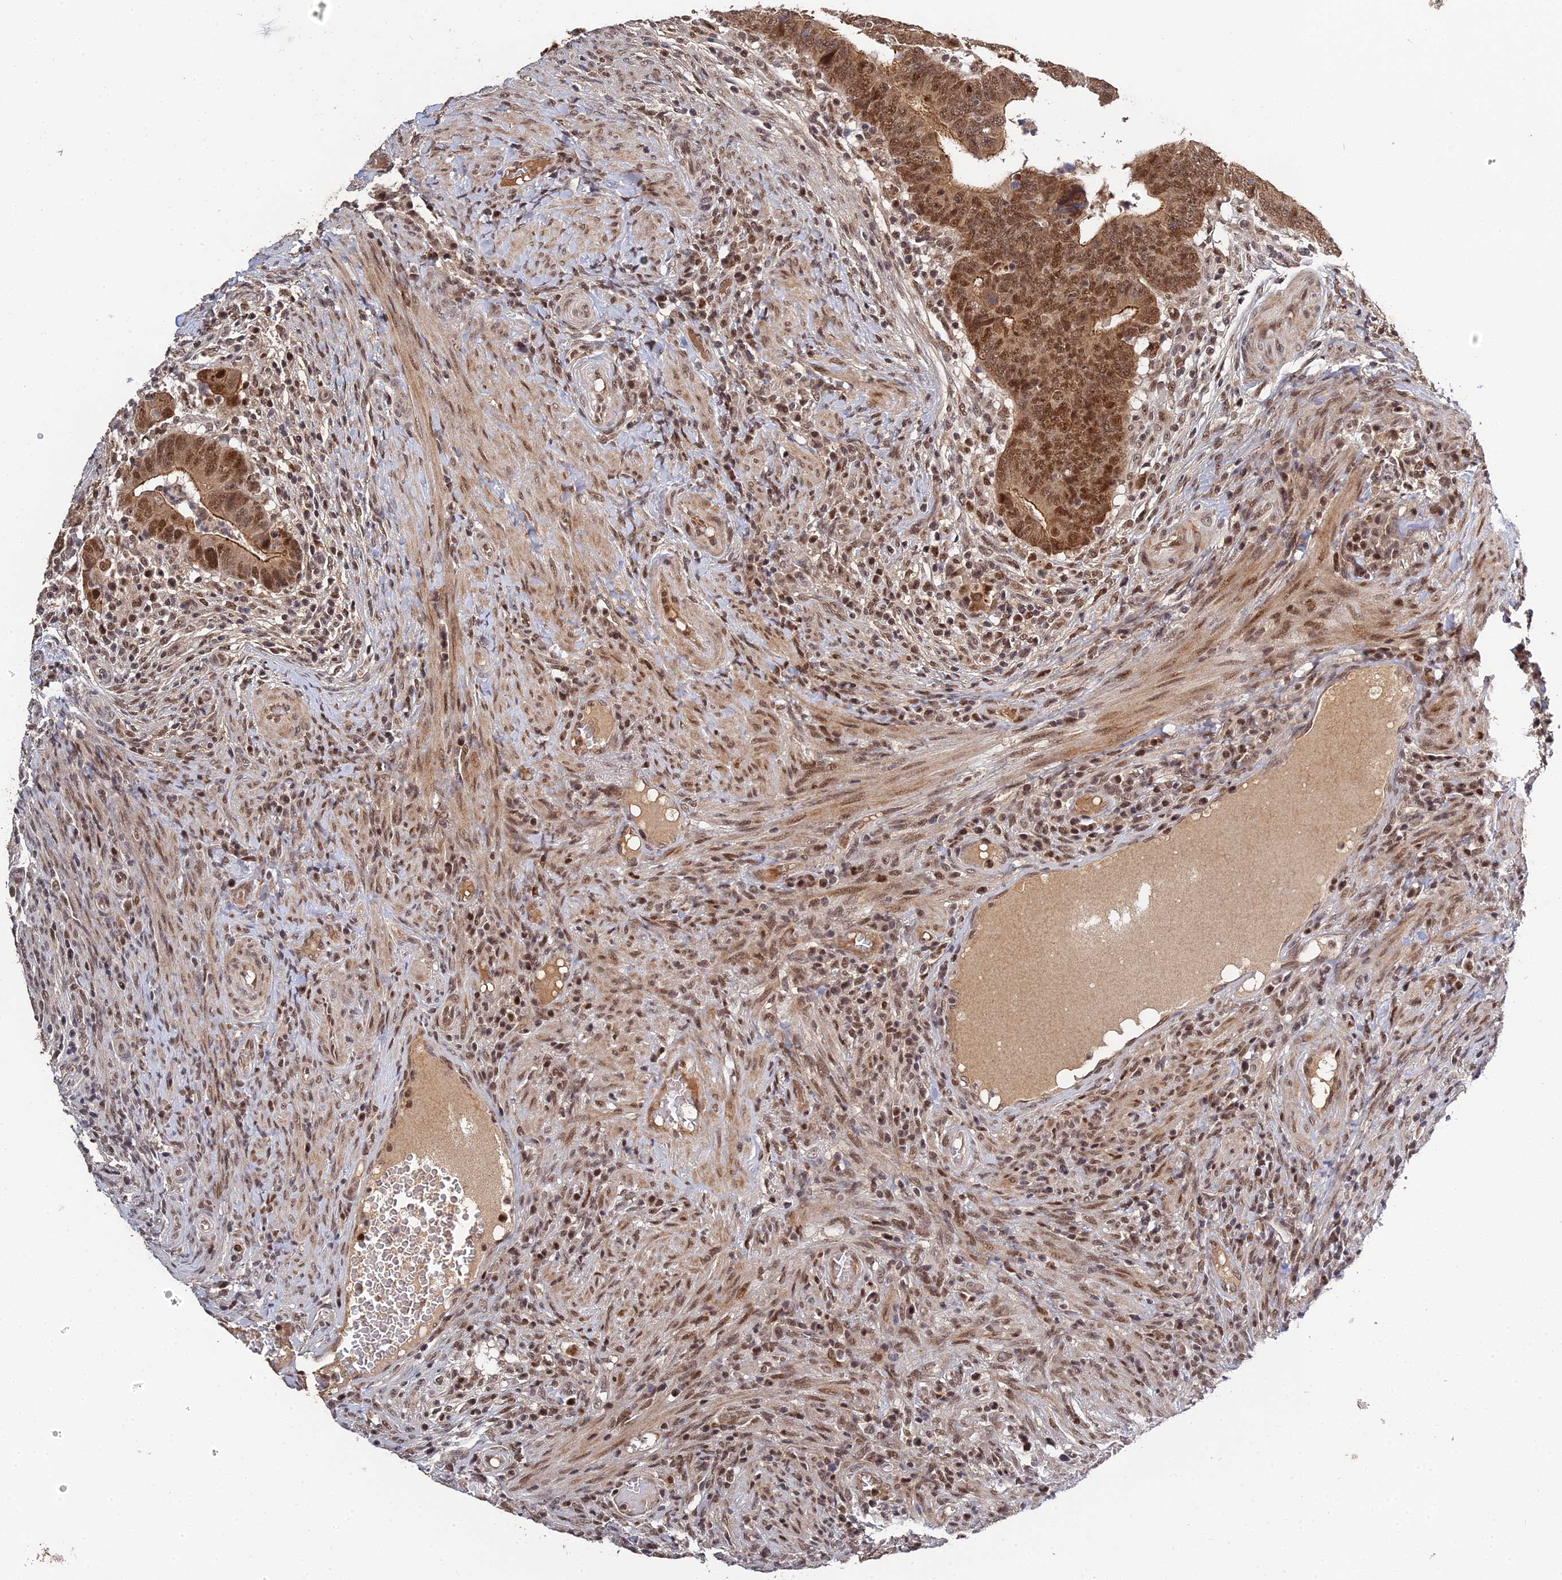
{"staining": {"intensity": "strong", "quantity": ">75%", "location": "cytoplasmic/membranous,nuclear"}, "tissue": "colorectal cancer", "cell_type": "Tumor cells", "image_type": "cancer", "snomed": [{"axis": "morphology", "description": "Normal tissue, NOS"}, {"axis": "morphology", "description": "Adenocarcinoma, NOS"}, {"axis": "topography", "description": "Rectum"}], "caption": "Immunohistochemistry (IHC) of adenocarcinoma (colorectal) displays high levels of strong cytoplasmic/membranous and nuclear positivity in approximately >75% of tumor cells. (IHC, brightfield microscopy, high magnification).", "gene": "ERCC5", "patient": {"sex": "female", "age": 65}}